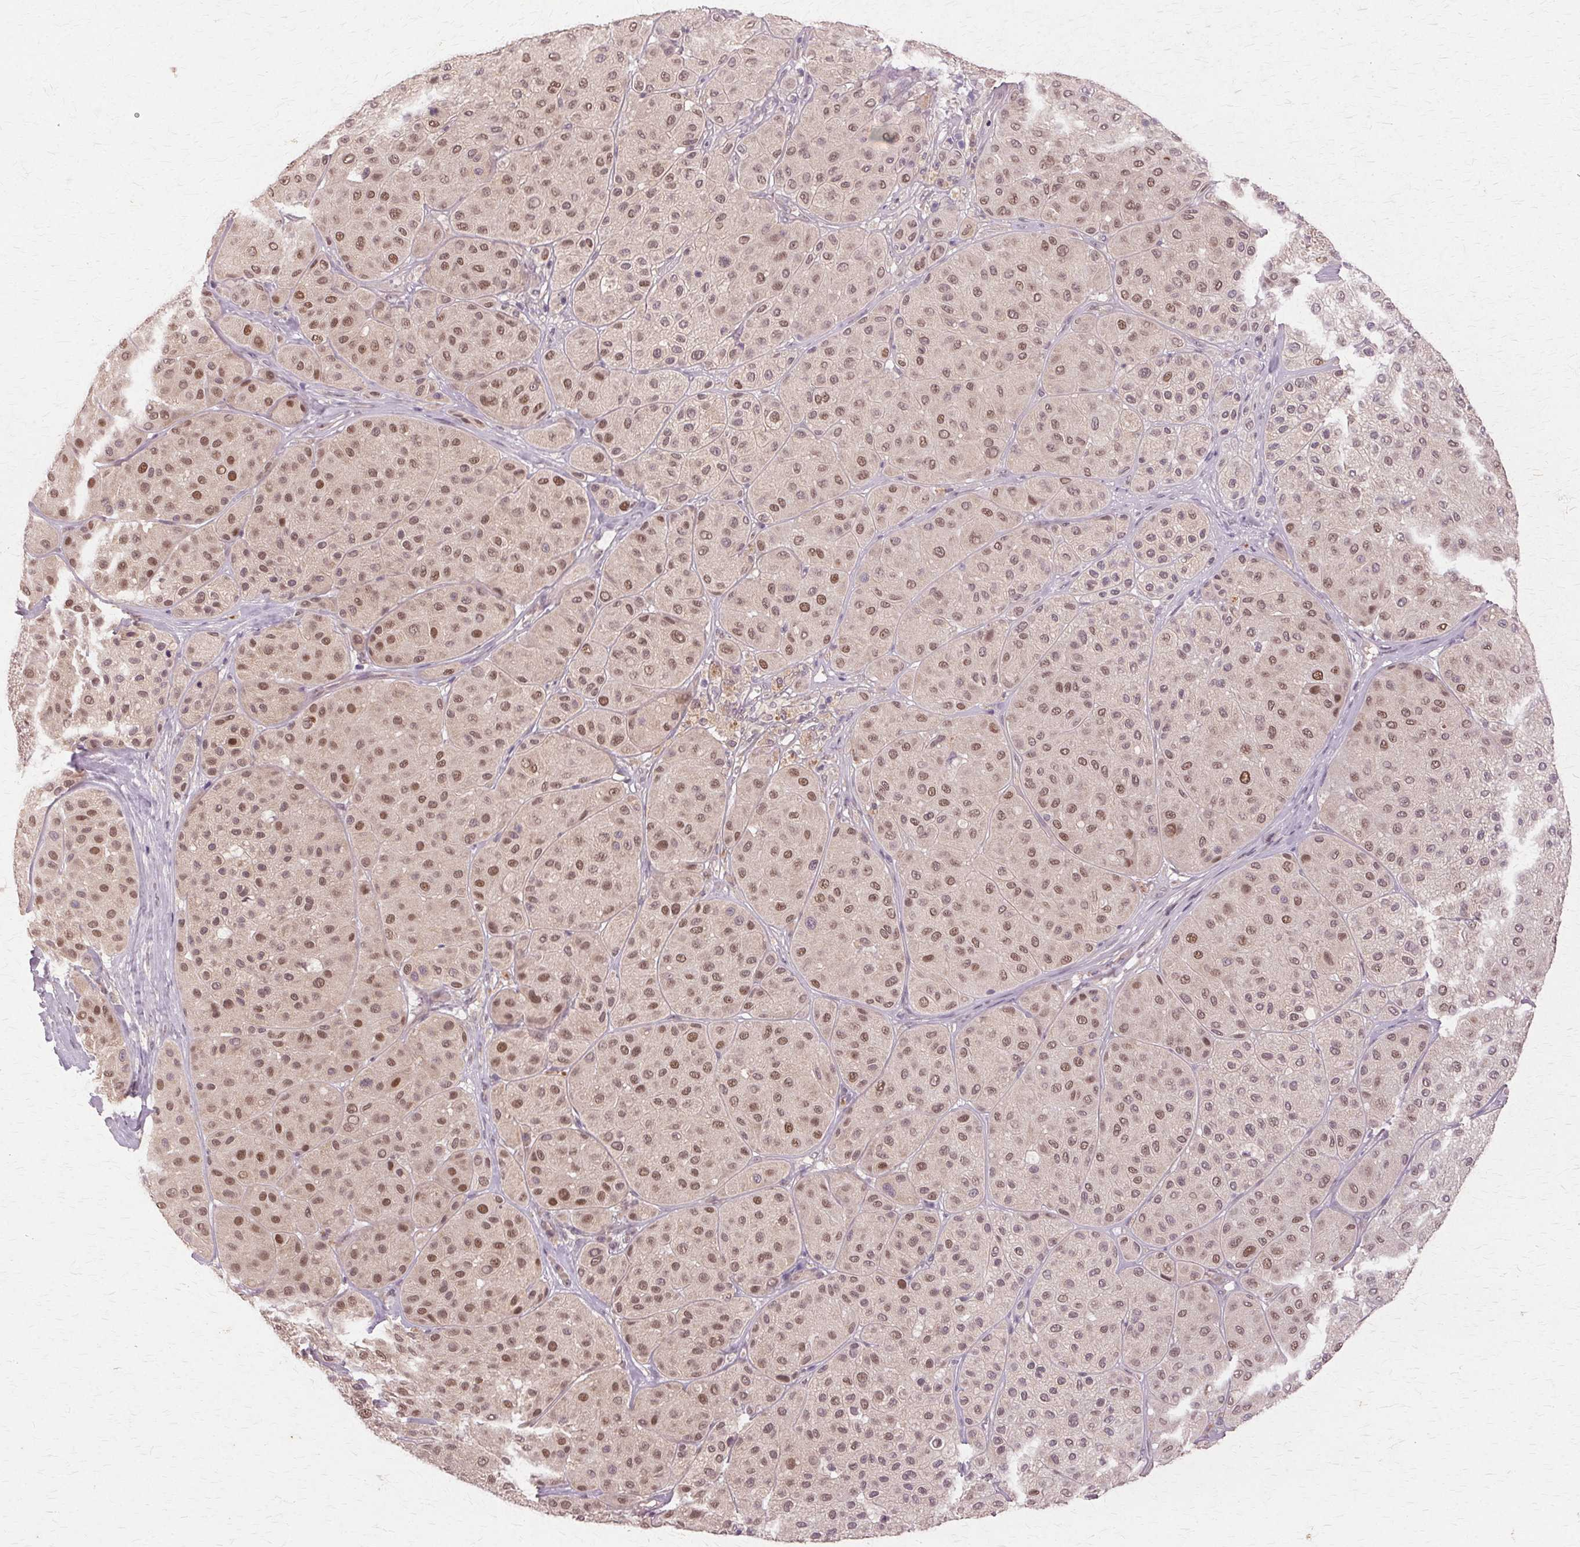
{"staining": {"intensity": "moderate", "quantity": ">75%", "location": "nuclear"}, "tissue": "melanoma", "cell_type": "Tumor cells", "image_type": "cancer", "snomed": [{"axis": "morphology", "description": "Malignant melanoma, Metastatic site"}, {"axis": "topography", "description": "Smooth muscle"}], "caption": "Protein positivity by IHC demonstrates moderate nuclear positivity in about >75% of tumor cells in melanoma. The staining was performed using DAB to visualize the protein expression in brown, while the nuclei were stained in blue with hematoxylin (Magnification: 20x).", "gene": "PRMT5", "patient": {"sex": "male", "age": 41}}